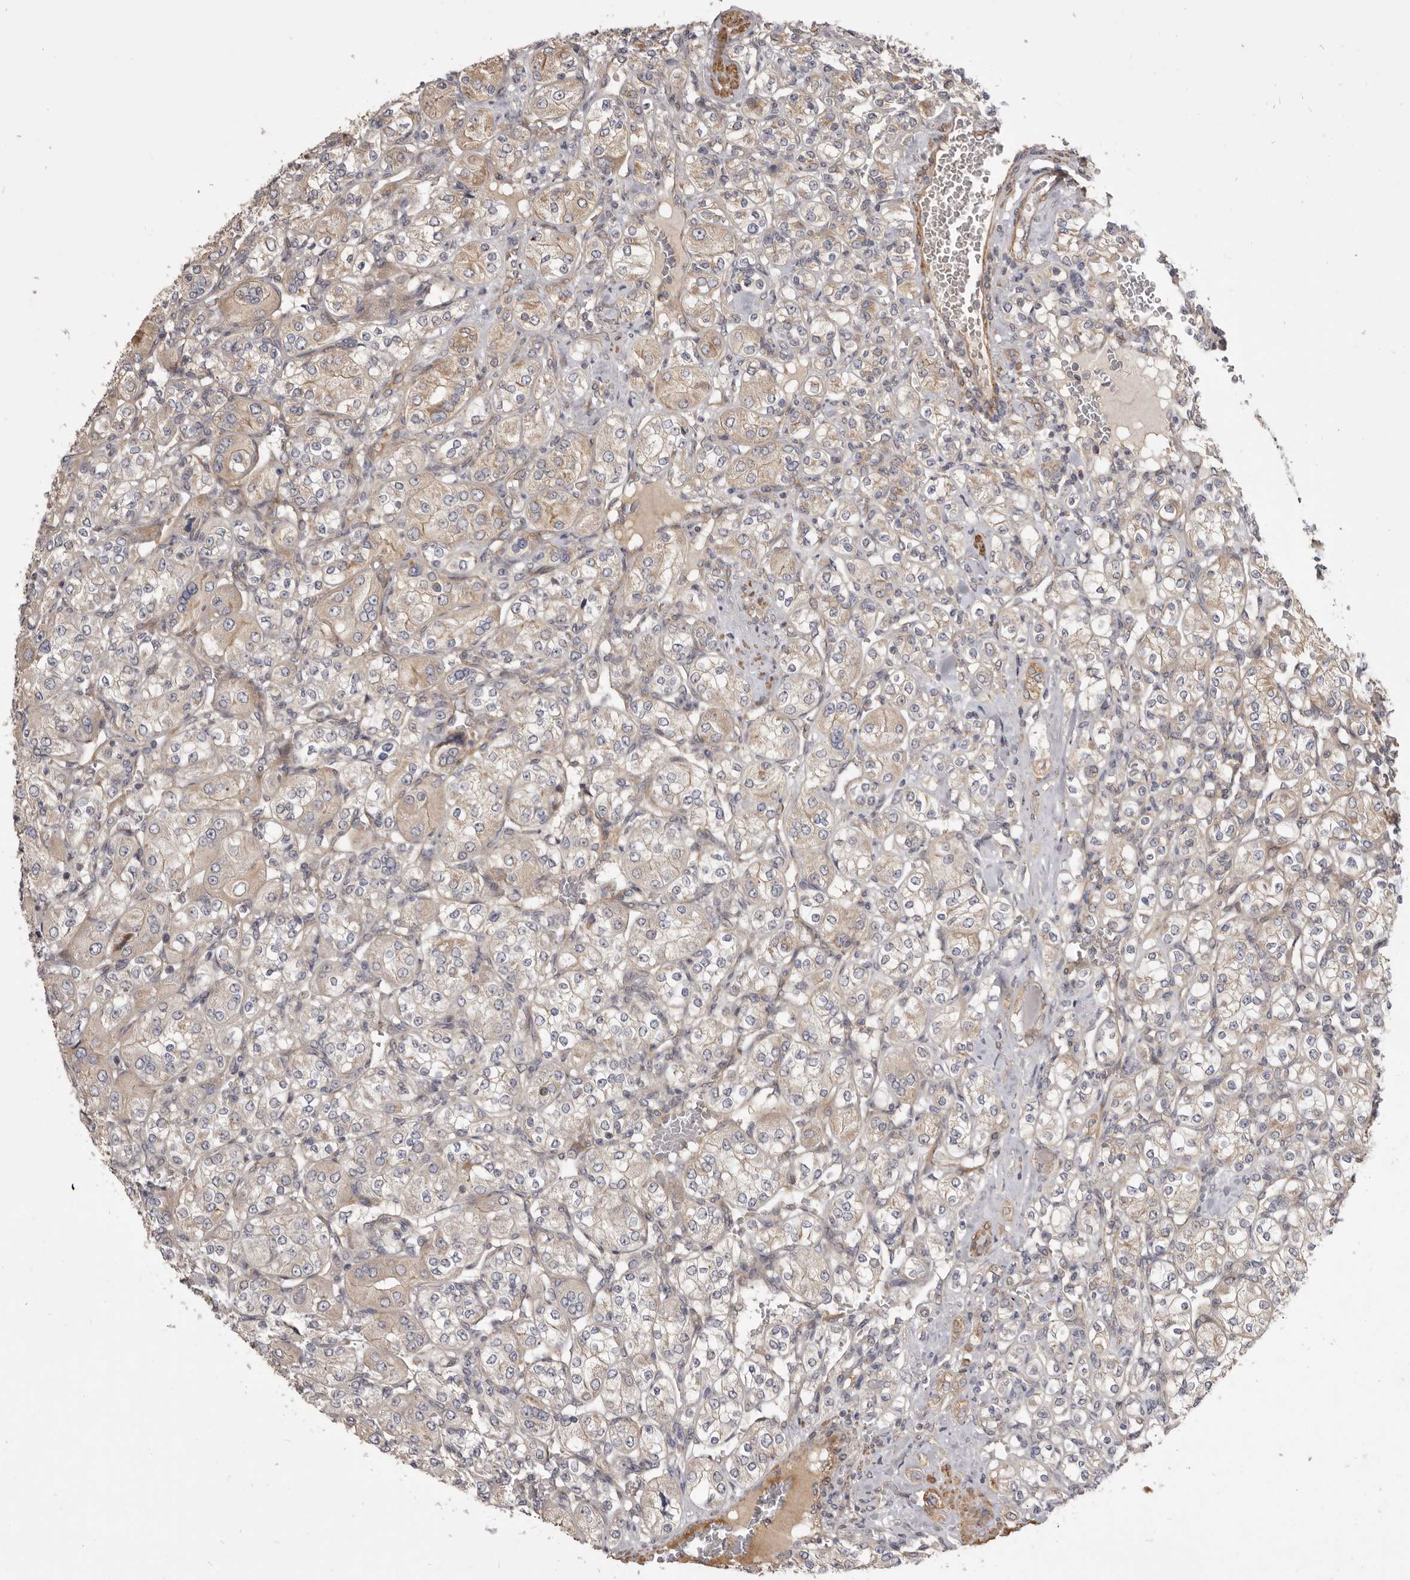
{"staining": {"intensity": "weak", "quantity": "25%-75%", "location": "cytoplasmic/membranous"}, "tissue": "renal cancer", "cell_type": "Tumor cells", "image_type": "cancer", "snomed": [{"axis": "morphology", "description": "Adenocarcinoma, NOS"}, {"axis": "topography", "description": "Kidney"}], "caption": "Immunohistochemistry (IHC) micrograph of neoplastic tissue: human renal cancer stained using immunohistochemistry reveals low levels of weak protein expression localized specifically in the cytoplasmic/membranous of tumor cells, appearing as a cytoplasmic/membranous brown color.", "gene": "VPS45", "patient": {"sex": "male", "age": 77}}